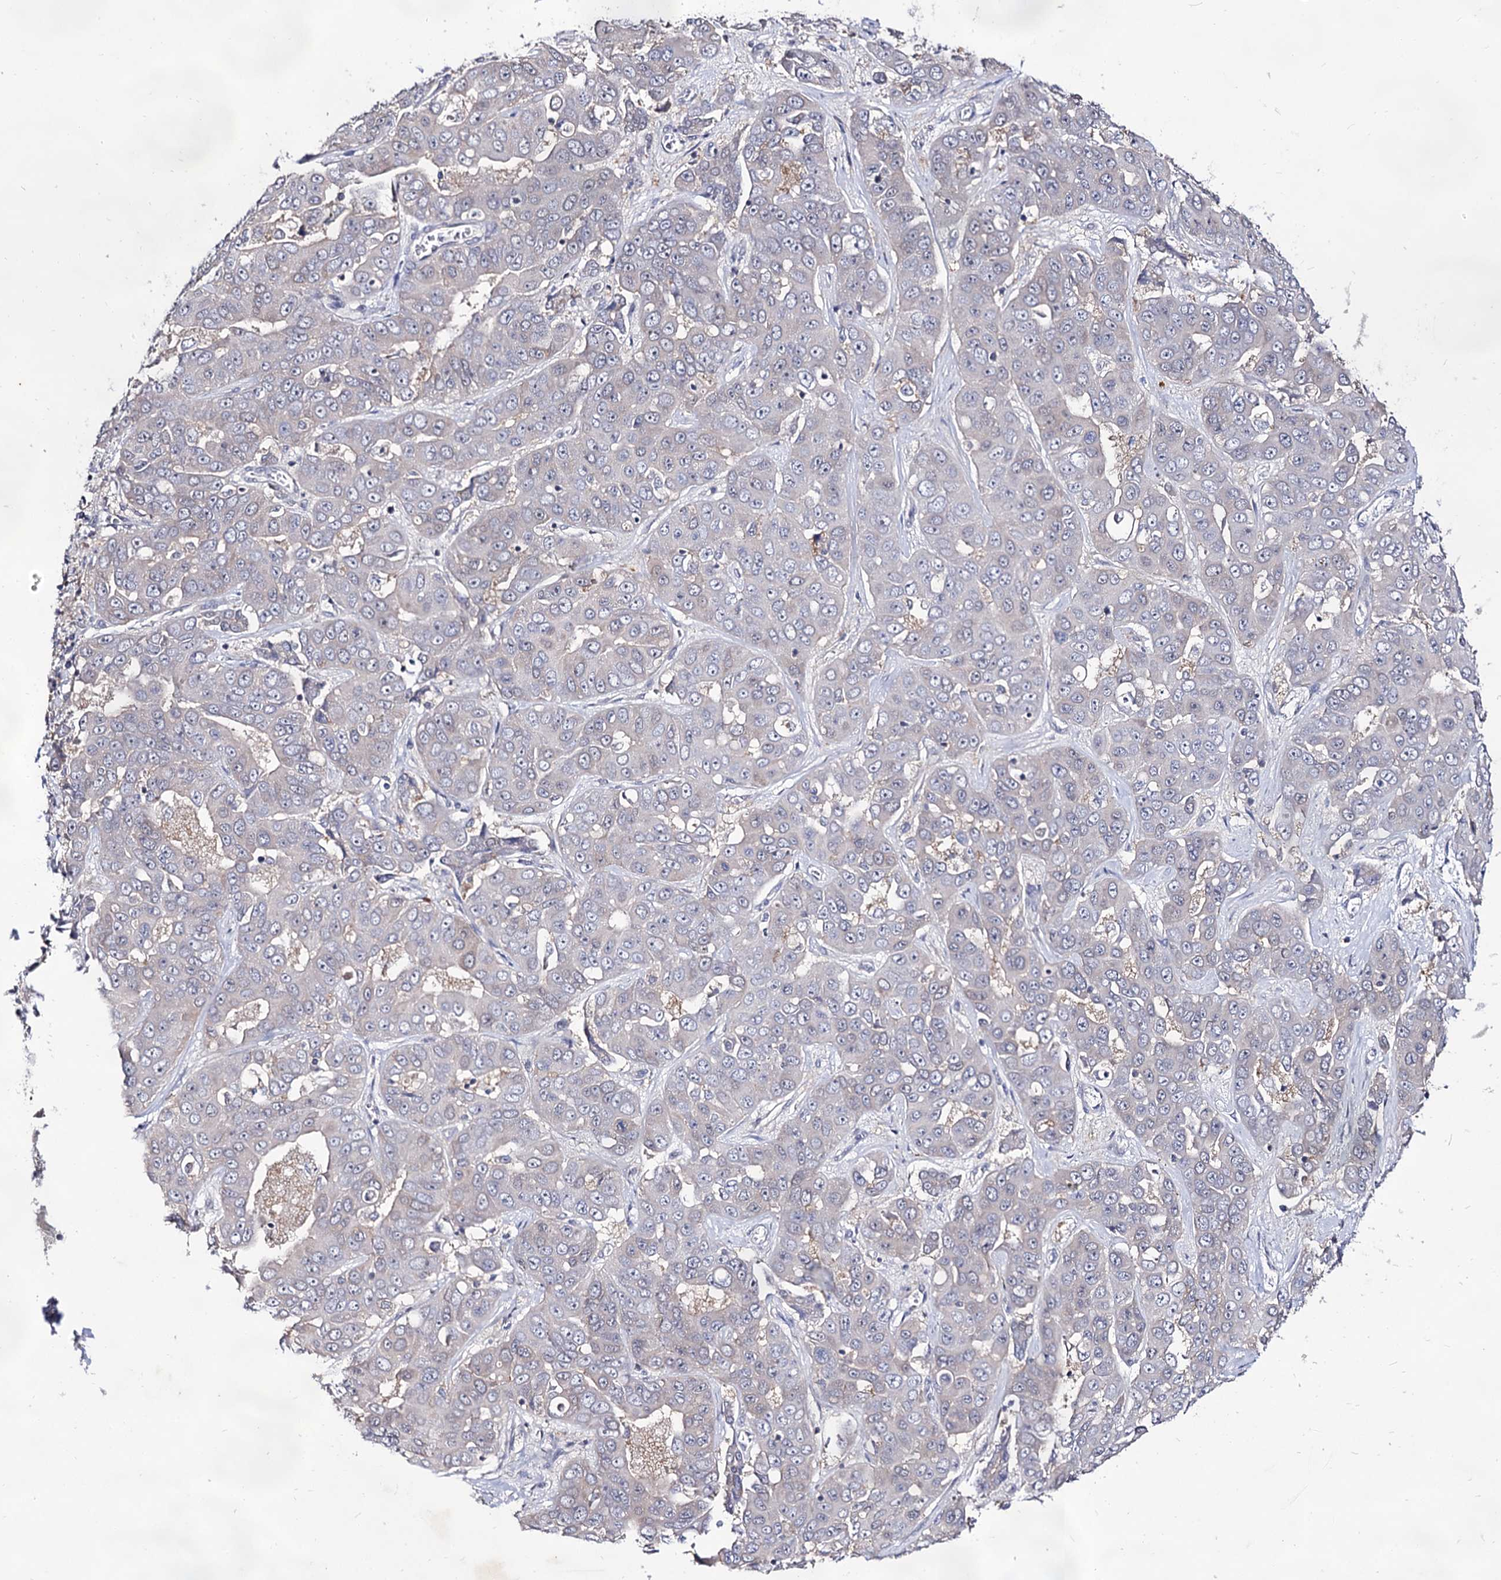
{"staining": {"intensity": "negative", "quantity": "none", "location": "none"}, "tissue": "liver cancer", "cell_type": "Tumor cells", "image_type": "cancer", "snomed": [{"axis": "morphology", "description": "Cholangiocarcinoma"}, {"axis": "topography", "description": "Liver"}], "caption": "Liver cancer (cholangiocarcinoma) was stained to show a protein in brown. There is no significant staining in tumor cells.", "gene": "ARFIP2", "patient": {"sex": "female", "age": 52}}